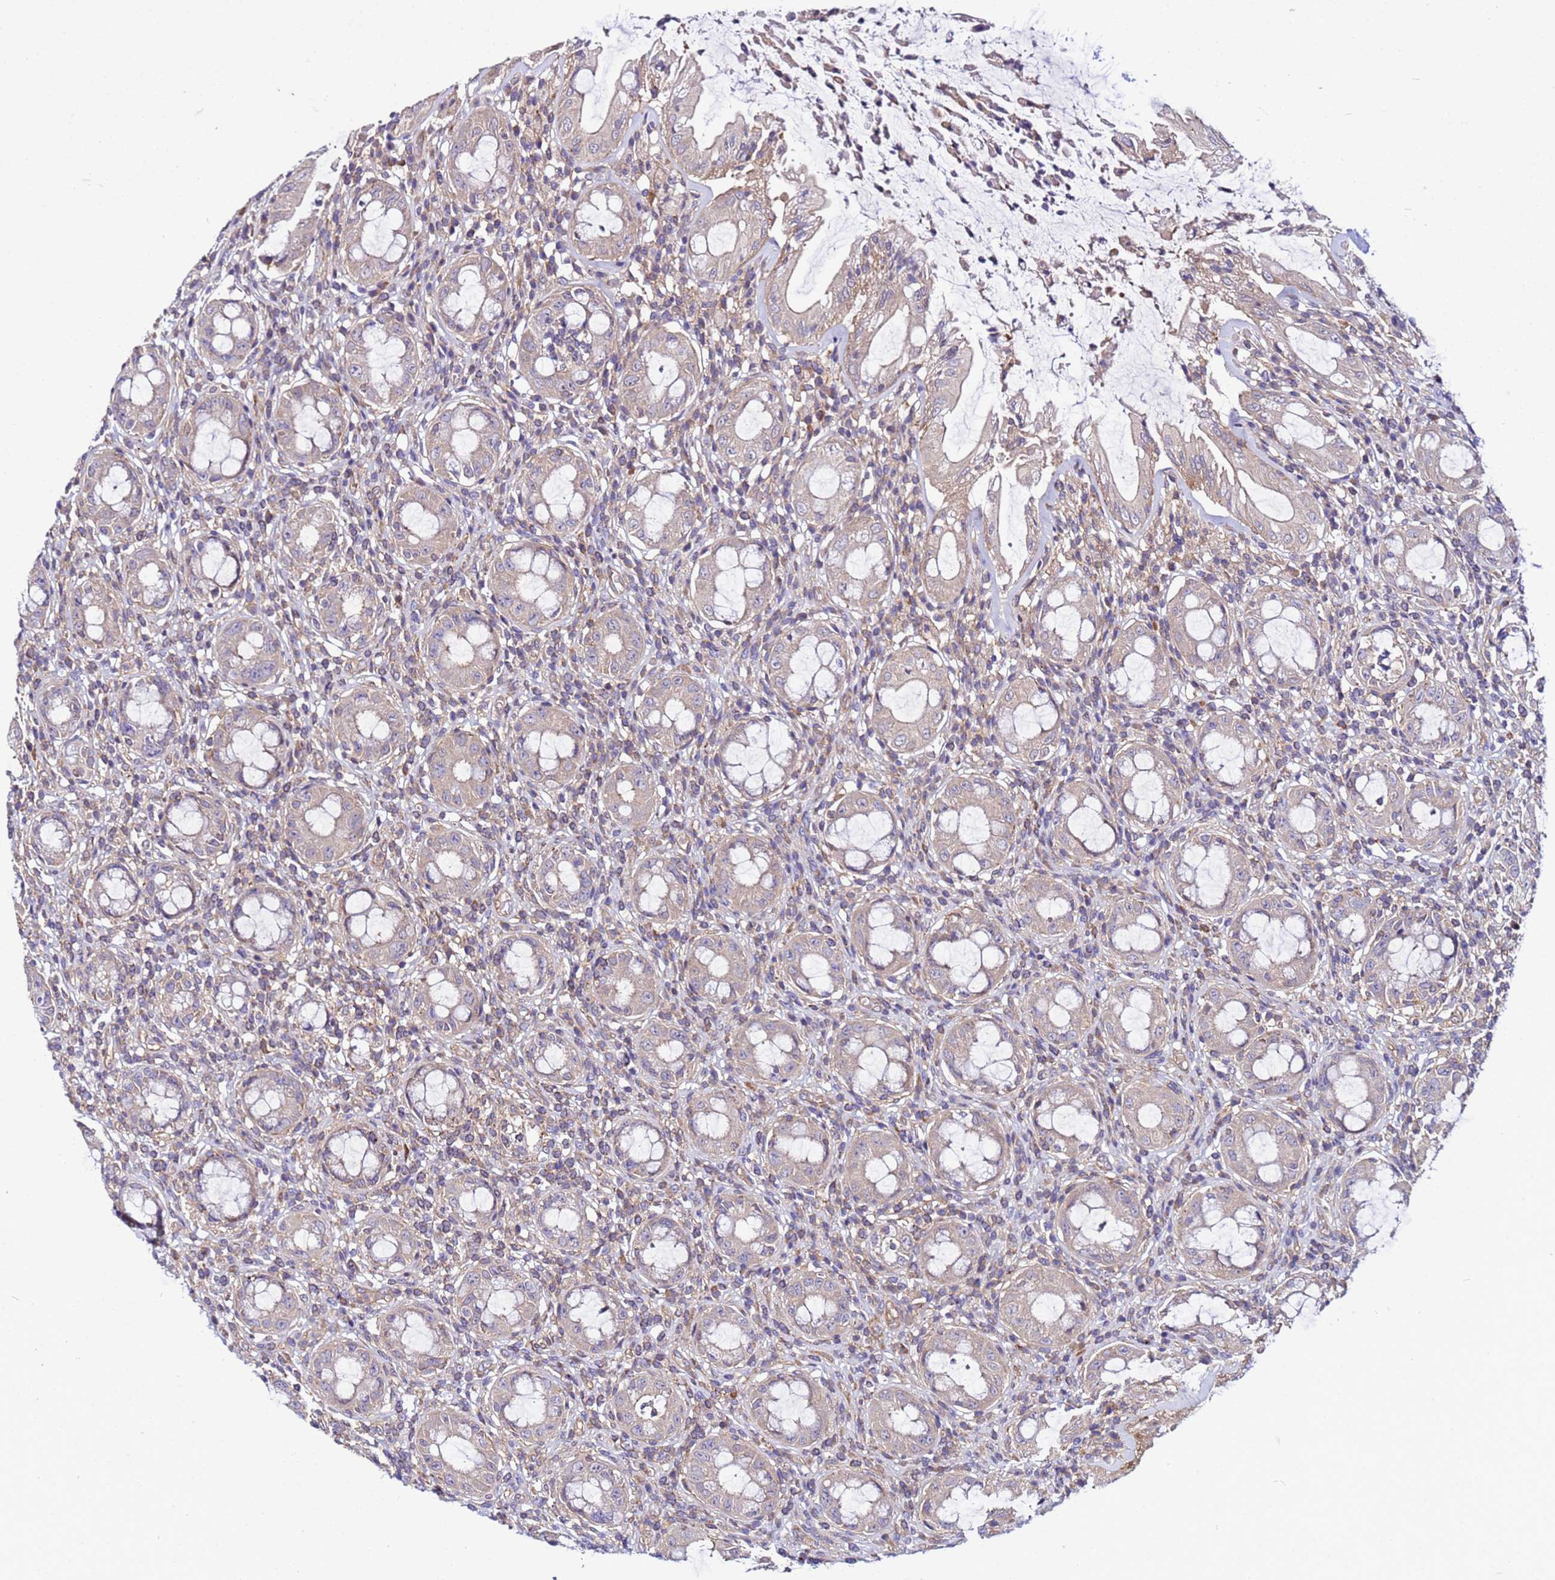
{"staining": {"intensity": "moderate", "quantity": "<25%", "location": "cytoplasmic/membranous"}, "tissue": "rectum", "cell_type": "Glandular cells", "image_type": "normal", "snomed": [{"axis": "morphology", "description": "Normal tissue, NOS"}, {"axis": "topography", "description": "Rectum"}], "caption": "IHC photomicrograph of benign rectum: rectum stained using immunohistochemistry demonstrates low levels of moderate protein expression localized specifically in the cytoplasmic/membranous of glandular cells, appearing as a cytoplasmic/membranous brown color.", "gene": "STK38L", "patient": {"sex": "female", "age": 57}}